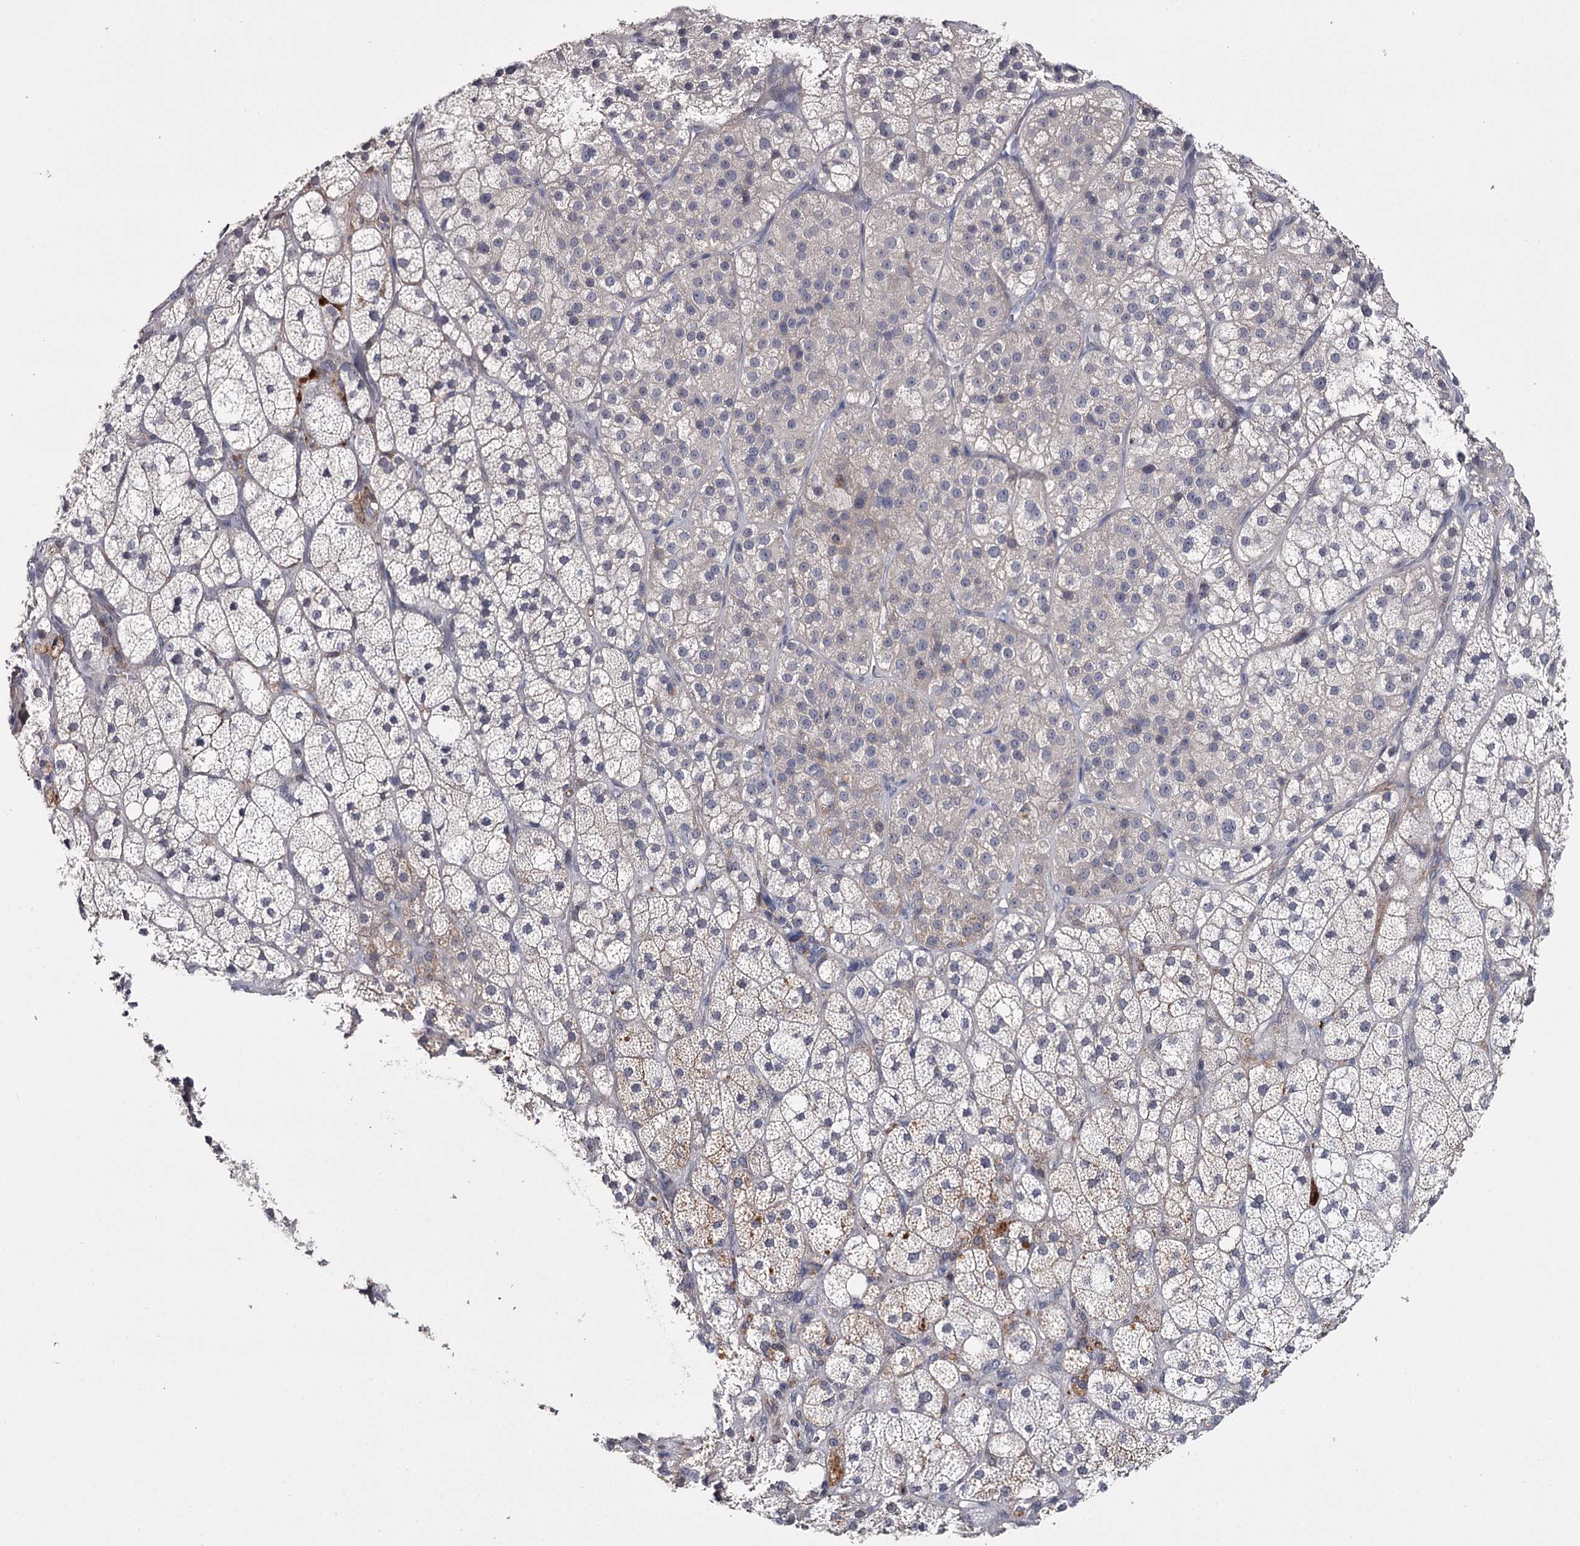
{"staining": {"intensity": "moderate", "quantity": "<25%", "location": "cytoplasmic/membranous"}, "tissue": "adrenal gland", "cell_type": "Glandular cells", "image_type": "normal", "snomed": [{"axis": "morphology", "description": "Normal tissue, NOS"}, {"axis": "topography", "description": "Adrenal gland"}], "caption": "A brown stain shows moderate cytoplasmic/membranous positivity of a protein in glandular cells of benign adrenal gland.", "gene": "FDXACB1", "patient": {"sex": "male", "age": 61}}